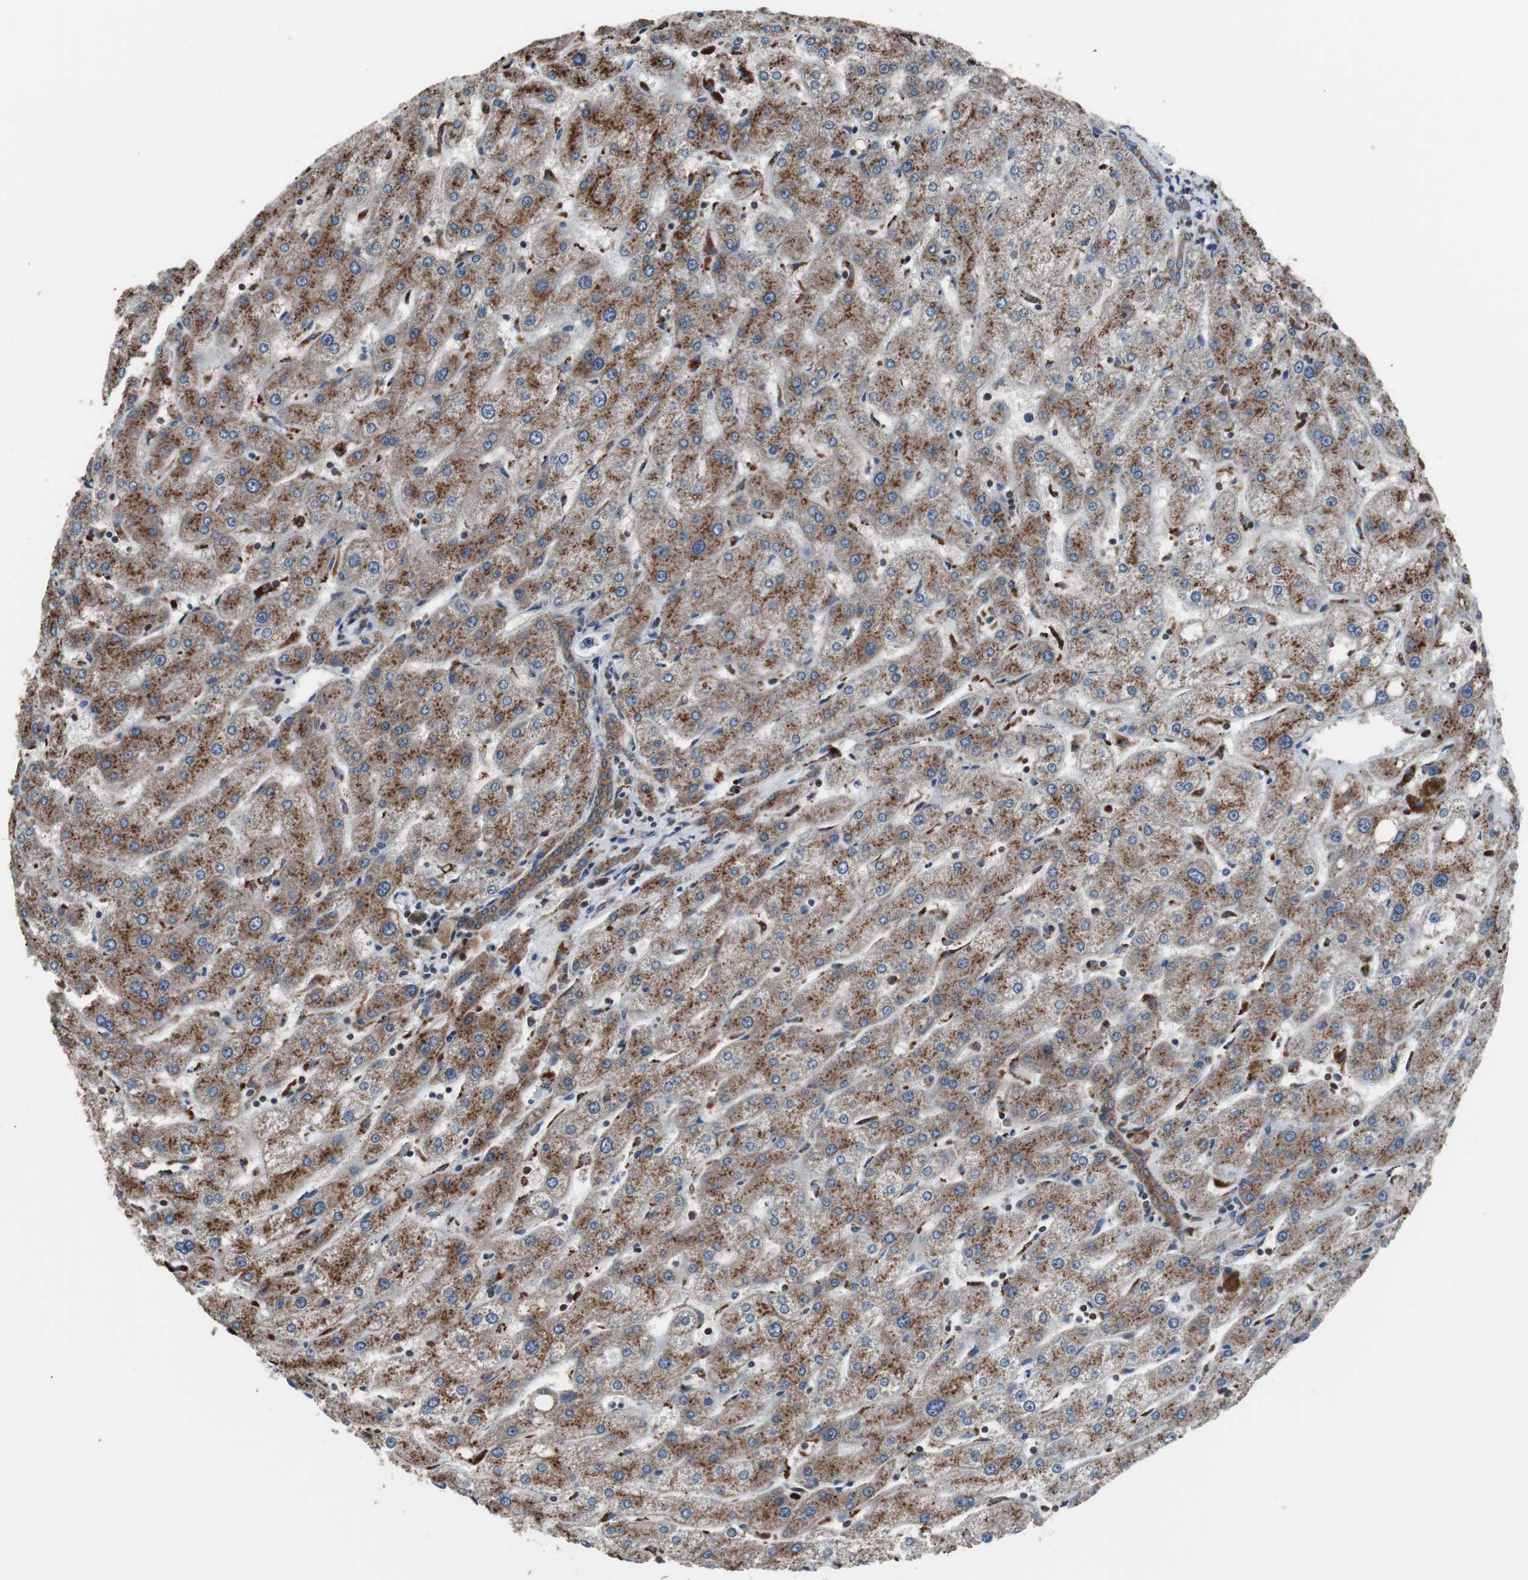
{"staining": {"intensity": "moderate", "quantity": ">75%", "location": "cytoplasmic/membranous"}, "tissue": "liver", "cell_type": "Cholangiocytes", "image_type": "normal", "snomed": [{"axis": "morphology", "description": "Normal tissue, NOS"}, {"axis": "topography", "description": "Liver"}], "caption": "Cholangiocytes exhibit medium levels of moderate cytoplasmic/membranous positivity in about >75% of cells in normal liver. (DAB (3,3'-diaminobenzidine) IHC, brown staining for protein, blue staining for nuclei).", "gene": "USP10", "patient": {"sex": "male", "age": 67}}